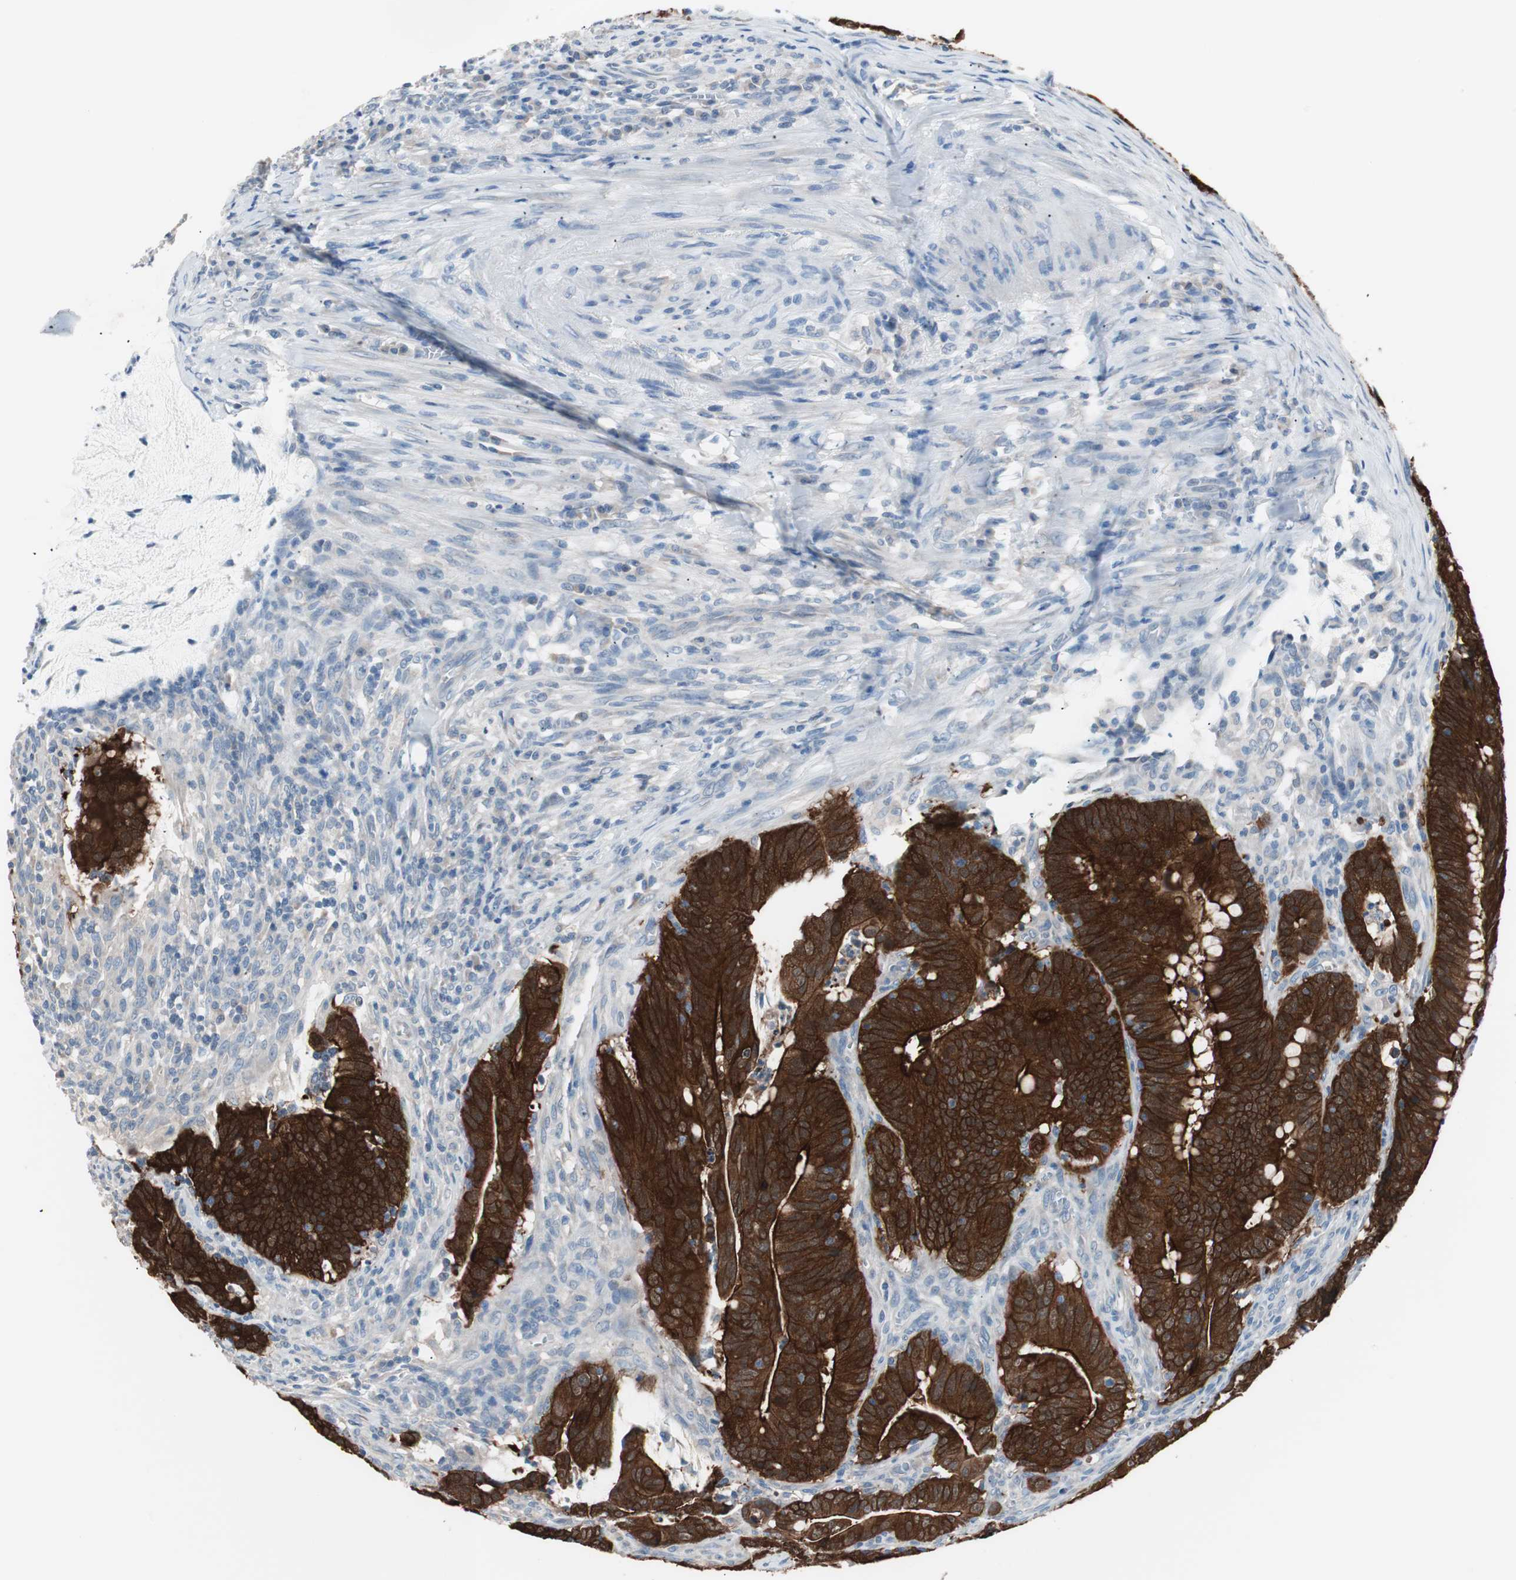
{"staining": {"intensity": "strong", "quantity": ">75%", "location": "cytoplasmic/membranous"}, "tissue": "colorectal cancer", "cell_type": "Tumor cells", "image_type": "cancer", "snomed": [{"axis": "morphology", "description": "Adenocarcinoma, NOS"}, {"axis": "topography", "description": "Colon"}], "caption": "A micrograph of colorectal adenocarcinoma stained for a protein shows strong cytoplasmic/membranous brown staining in tumor cells.", "gene": "VIL1", "patient": {"sex": "male", "age": 45}}